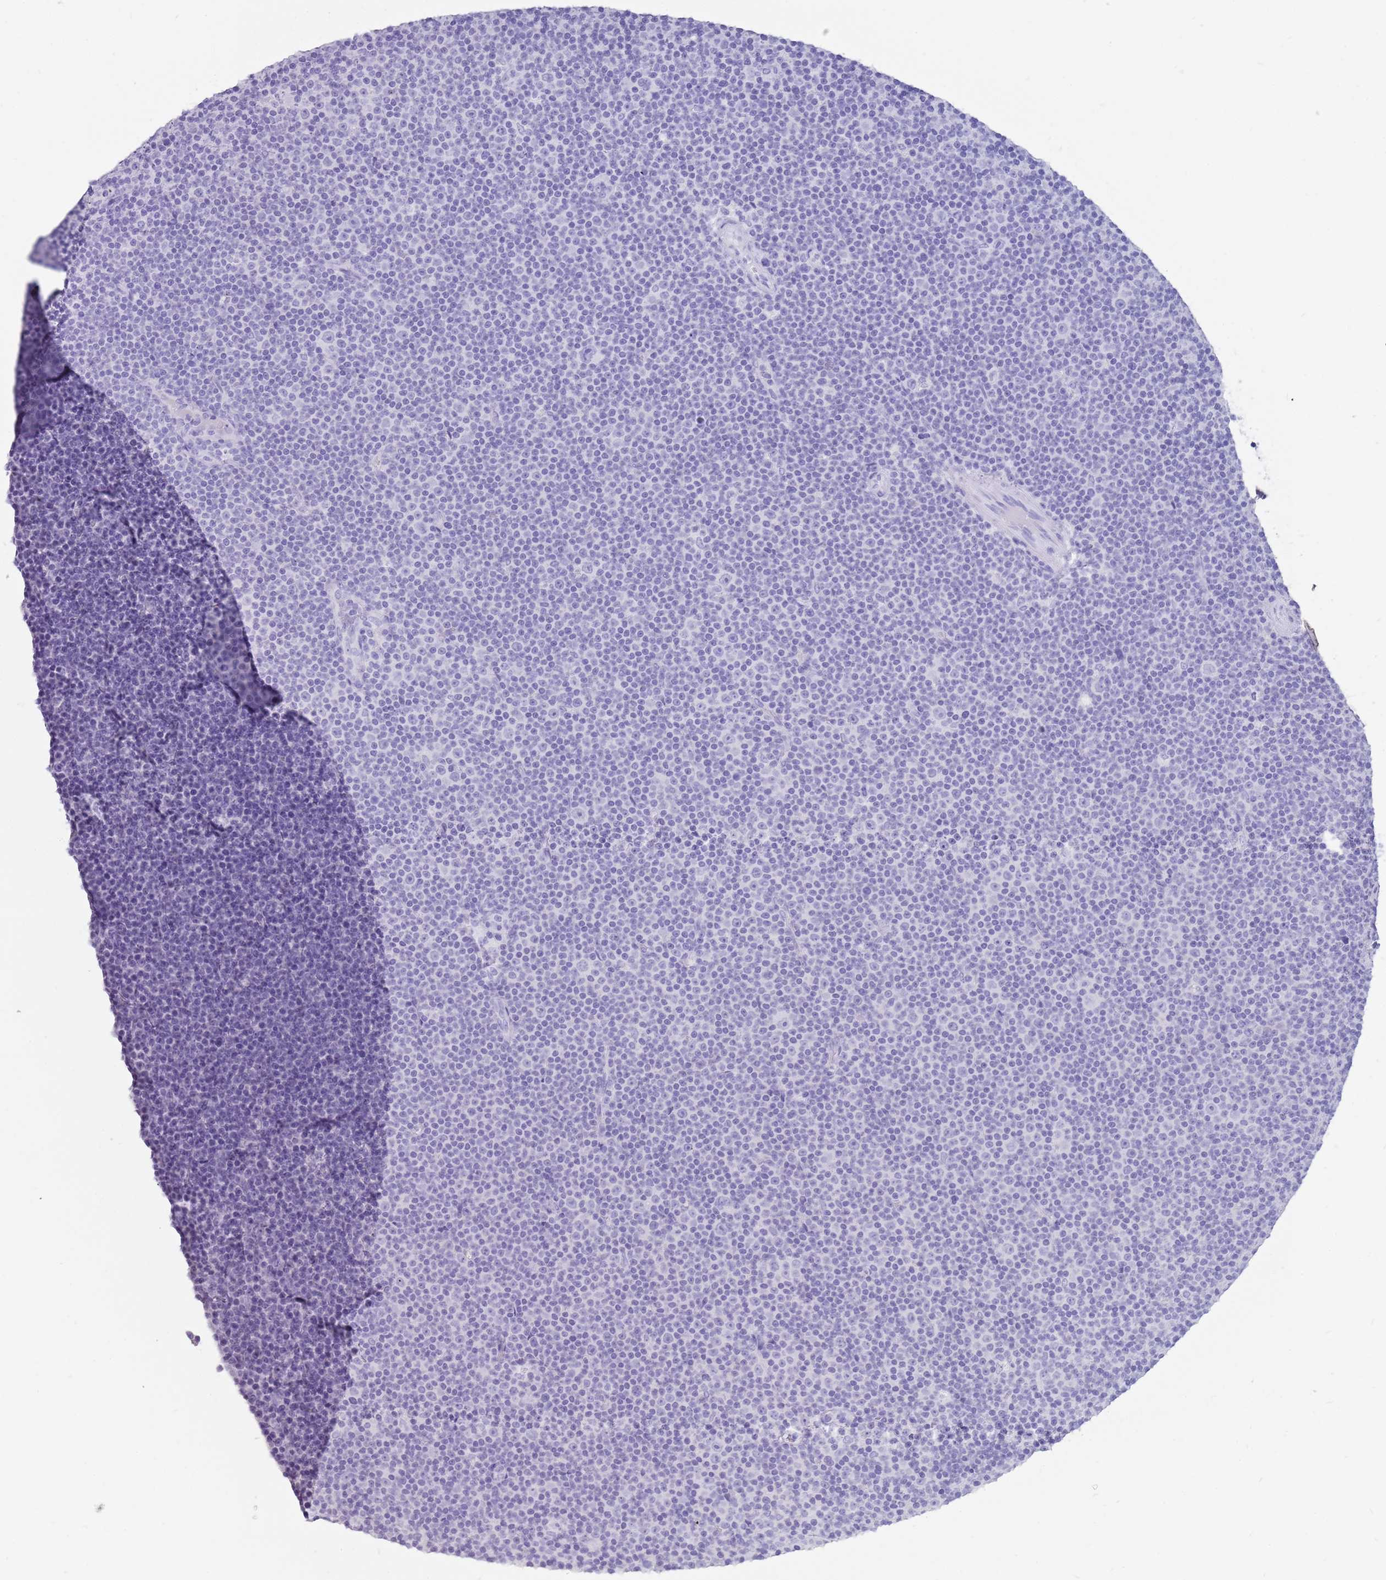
{"staining": {"intensity": "negative", "quantity": "none", "location": "none"}, "tissue": "lymphoma", "cell_type": "Tumor cells", "image_type": "cancer", "snomed": [{"axis": "morphology", "description": "Malignant lymphoma, non-Hodgkin's type, Low grade"}, {"axis": "topography", "description": "Lymph node"}], "caption": "DAB (3,3'-diaminobenzidine) immunohistochemical staining of low-grade malignant lymphoma, non-Hodgkin's type displays no significant expression in tumor cells.", "gene": "NBPF3", "patient": {"sex": "female", "age": 67}}